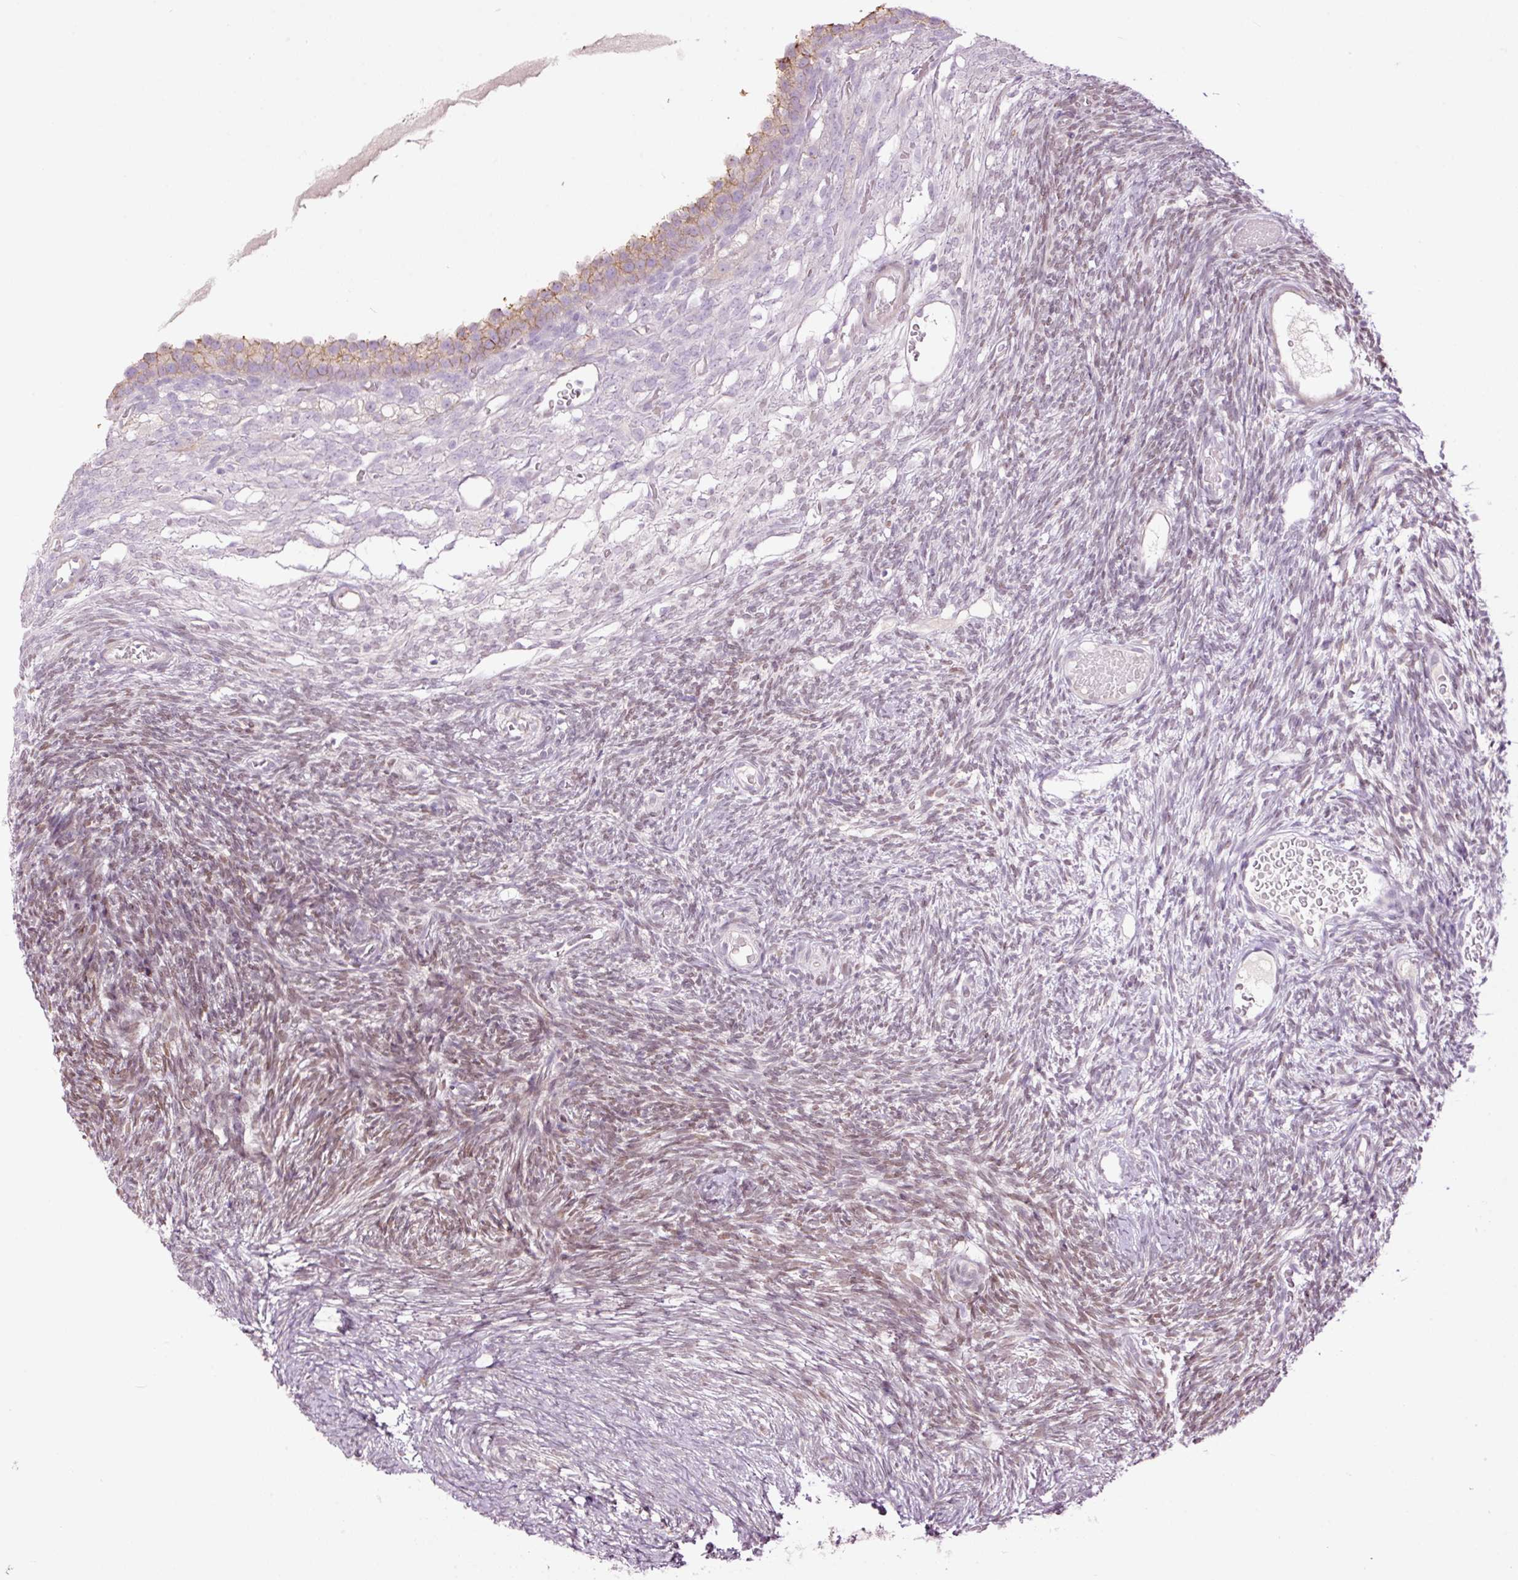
{"staining": {"intensity": "negative", "quantity": "none", "location": "none"}, "tissue": "ovary", "cell_type": "Follicle cells", "image_type": "normal", "snomed": [{"axis": "morphology", "description": "Normal tissue, NOS"}, {"axis": "topography", "description": "Ovary"}], "caption": "This is an immunohistochemistry histopathology image of normal ovary. There is no staining in follicle cells.", "gene": "FCRL4", "patient": {"sex": "female", "age": 39}}